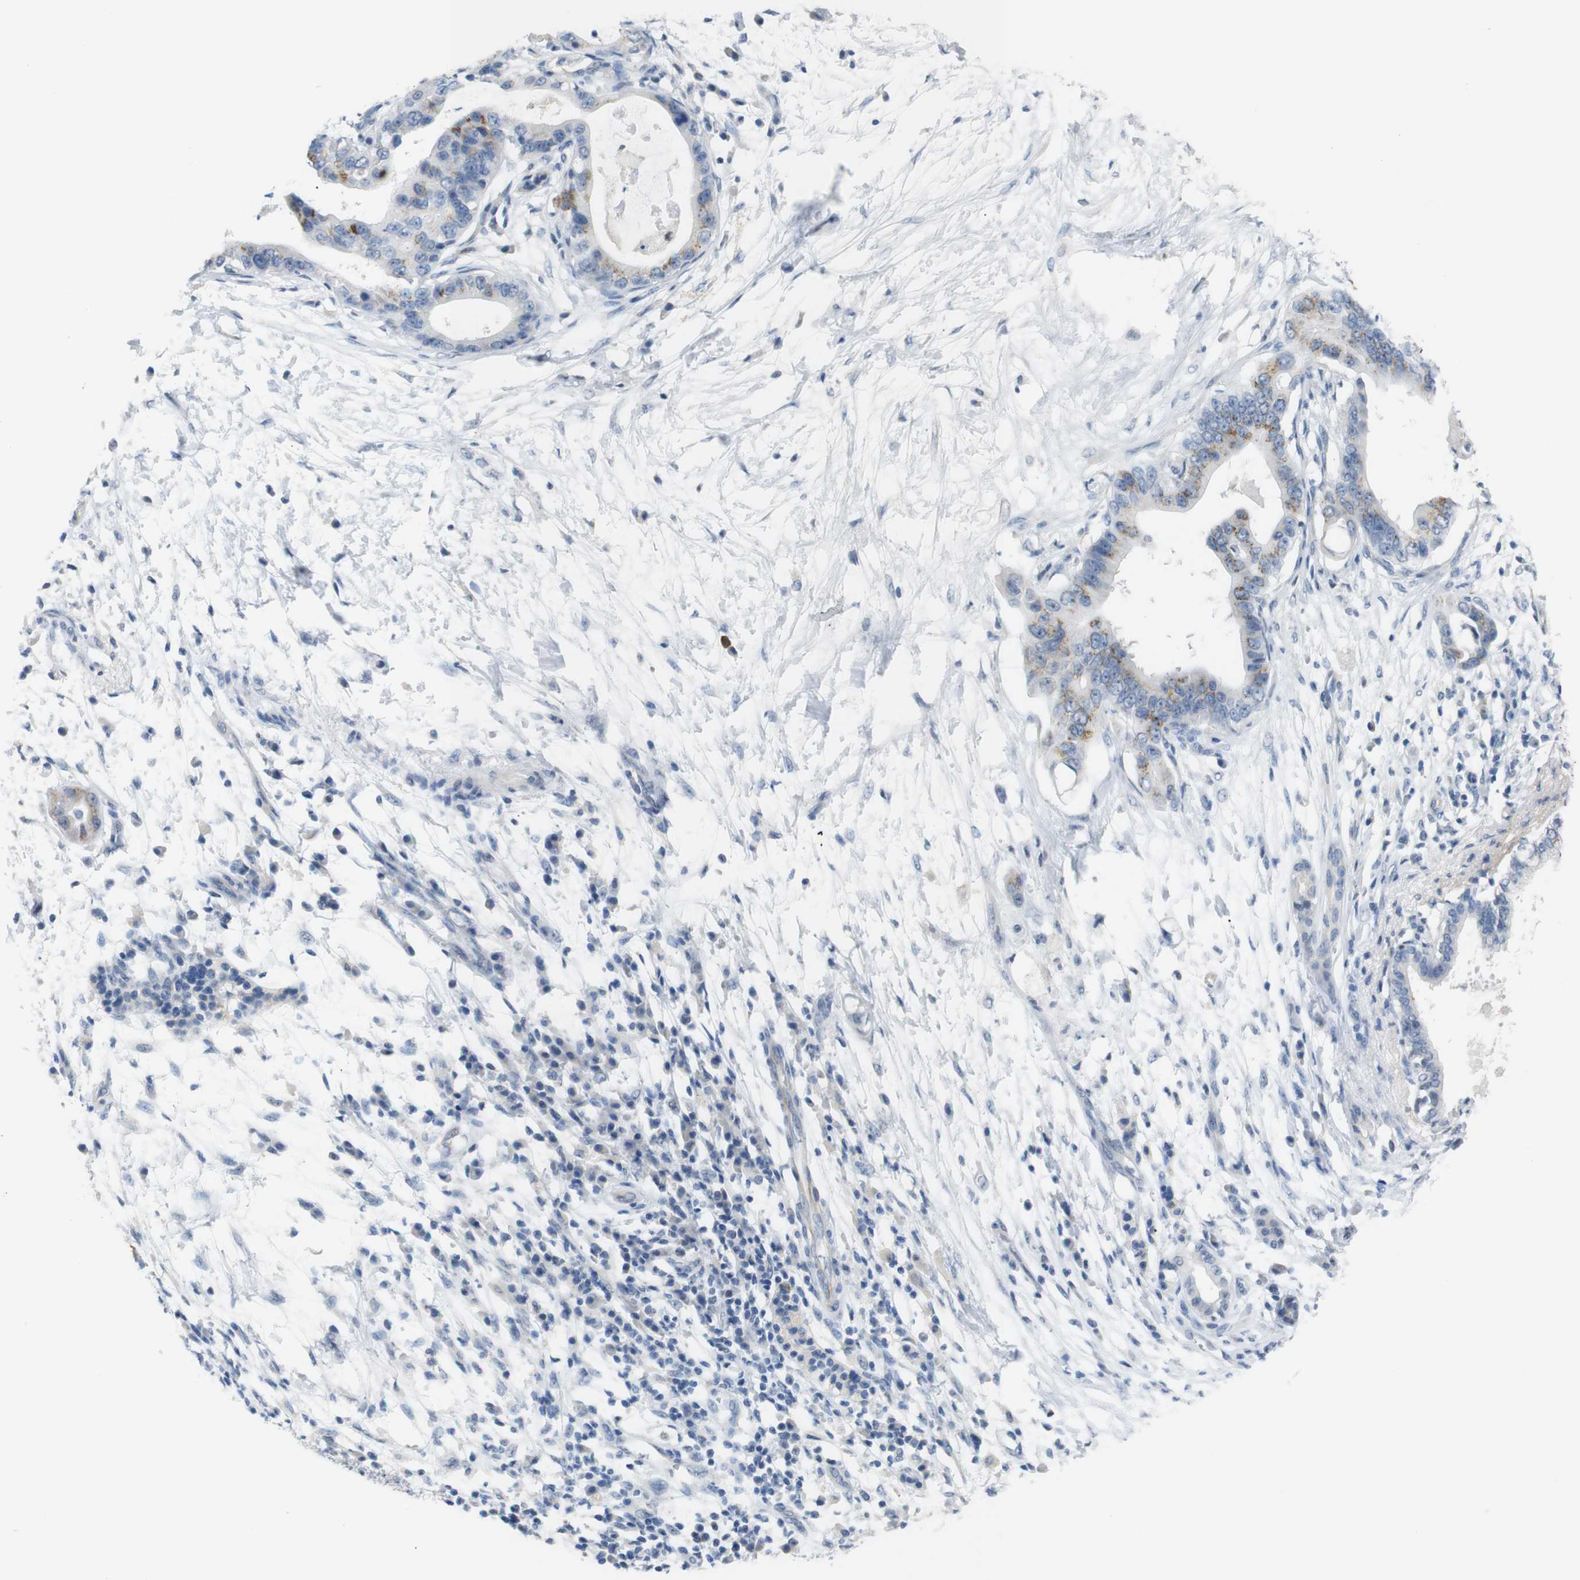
{"staining": {"intensity": "strong", "quantity": "25%-75%", "location": "cytoplasmic/membranous"}, "tissue": "pancreatic cancer", "cell_type": "Tumor cells", "image_type": "cancer", "snomed": [{"axis": "morphology", "description": "Adenocarcinoma, NOS"}, {"axis": "topography", "description": "Pancreas"}], "caption": "A photomicrograph of human pancreatic cancer (adenocarcinoma) stained for a protein reveals strong cytoplasmic/membranous brown staining in tumor cells.", "gene": "CHRM5", "patient": {"sex": "male", "age": 77}}